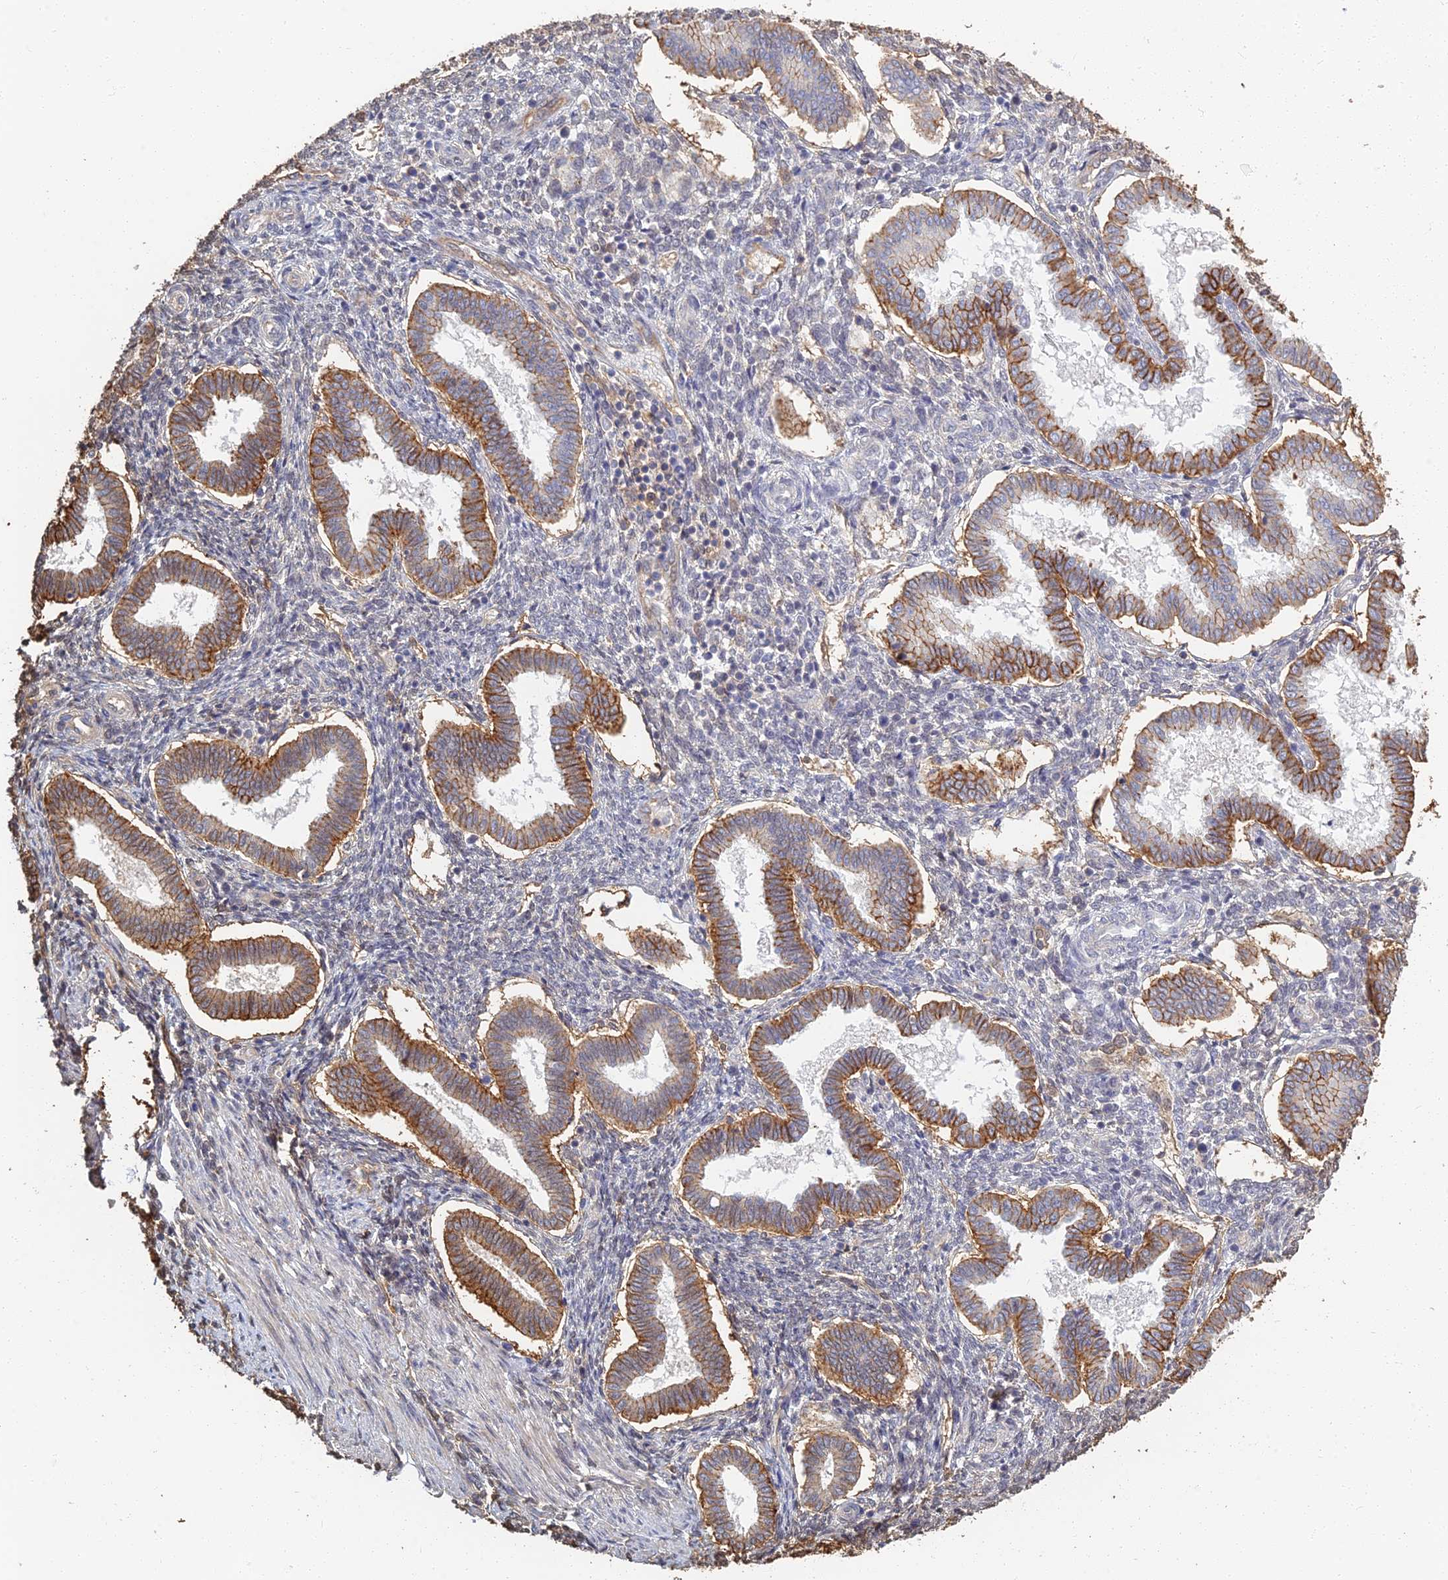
{"staining": {"intensity": "negative", "quantity": "none", "location": "none"}, "tissue": "endometrium", "cell_type": "Cells in endometrial stroma", "image_type": "normal", "snomed": [{"axis": "morphology", "description": "Normal tissue, NOS"}, {"axis": "topography", "description": "Endometrium"}], "caption": "This is an IHC micrograph of unremarkable human endometrium. There is no positivity in cells in endometrial stroma.", "gene": "LRRN3", "patient": {"sex": "female", "age": 24}}